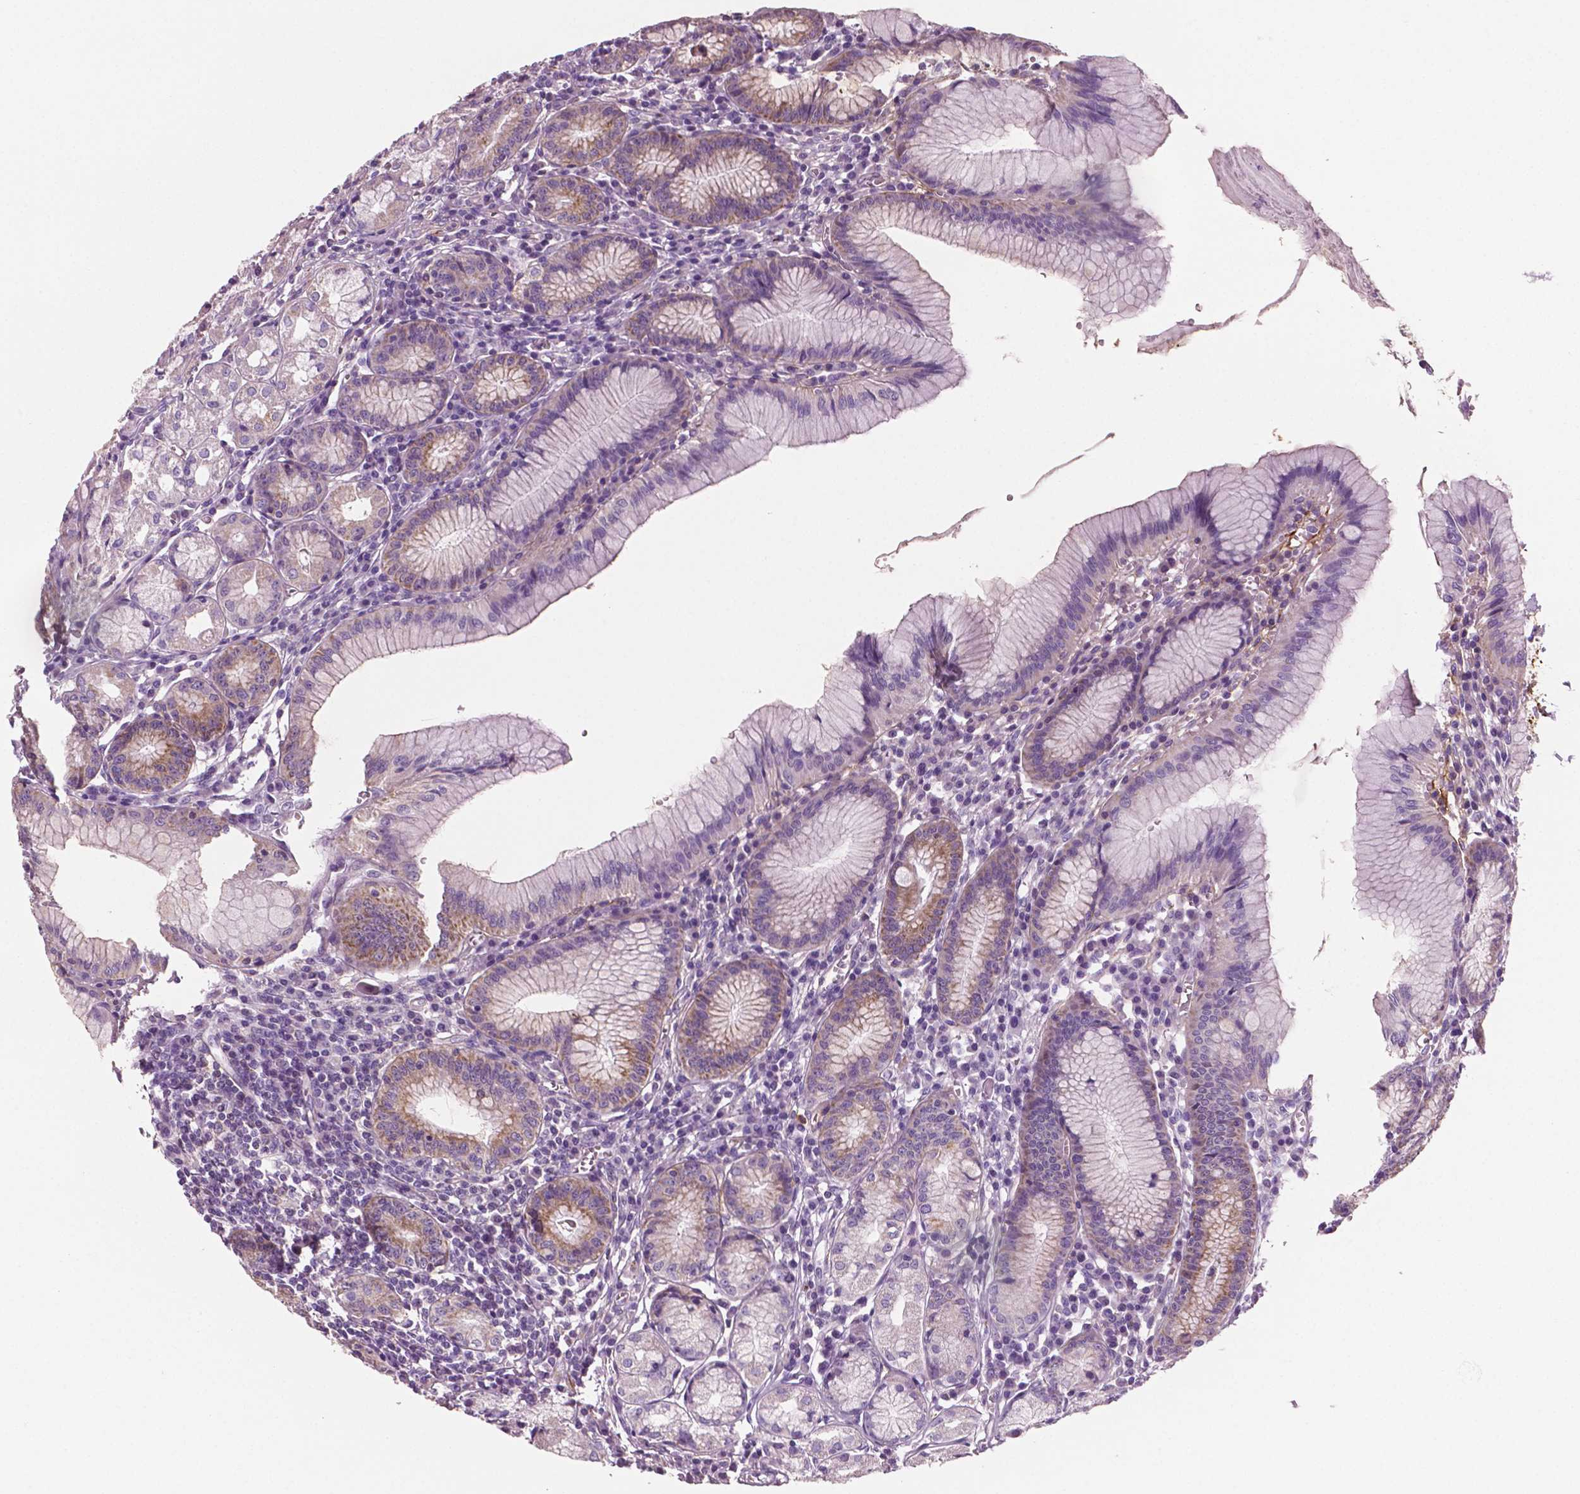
{"staining": {"intensity": "moderate", "quantity": "<25%", "location": "cytoplasmic/membranous"}, "tissue": "stomach", "cell_type": "Glandular cells", "image_type": "normal", "snomed": [{"axis": "morphology", "description": "Normal tissue, NOS"}, {"axis": "topography", "description": "Stomach"}], "caption": "Protein analysis of unremarkable stomach exhibits moderate cytoplasmic/membranous positivity in approximately <25% of glandular cells.", "gene": "PTX3", "patient": {"sex": "male", "age": 55}}